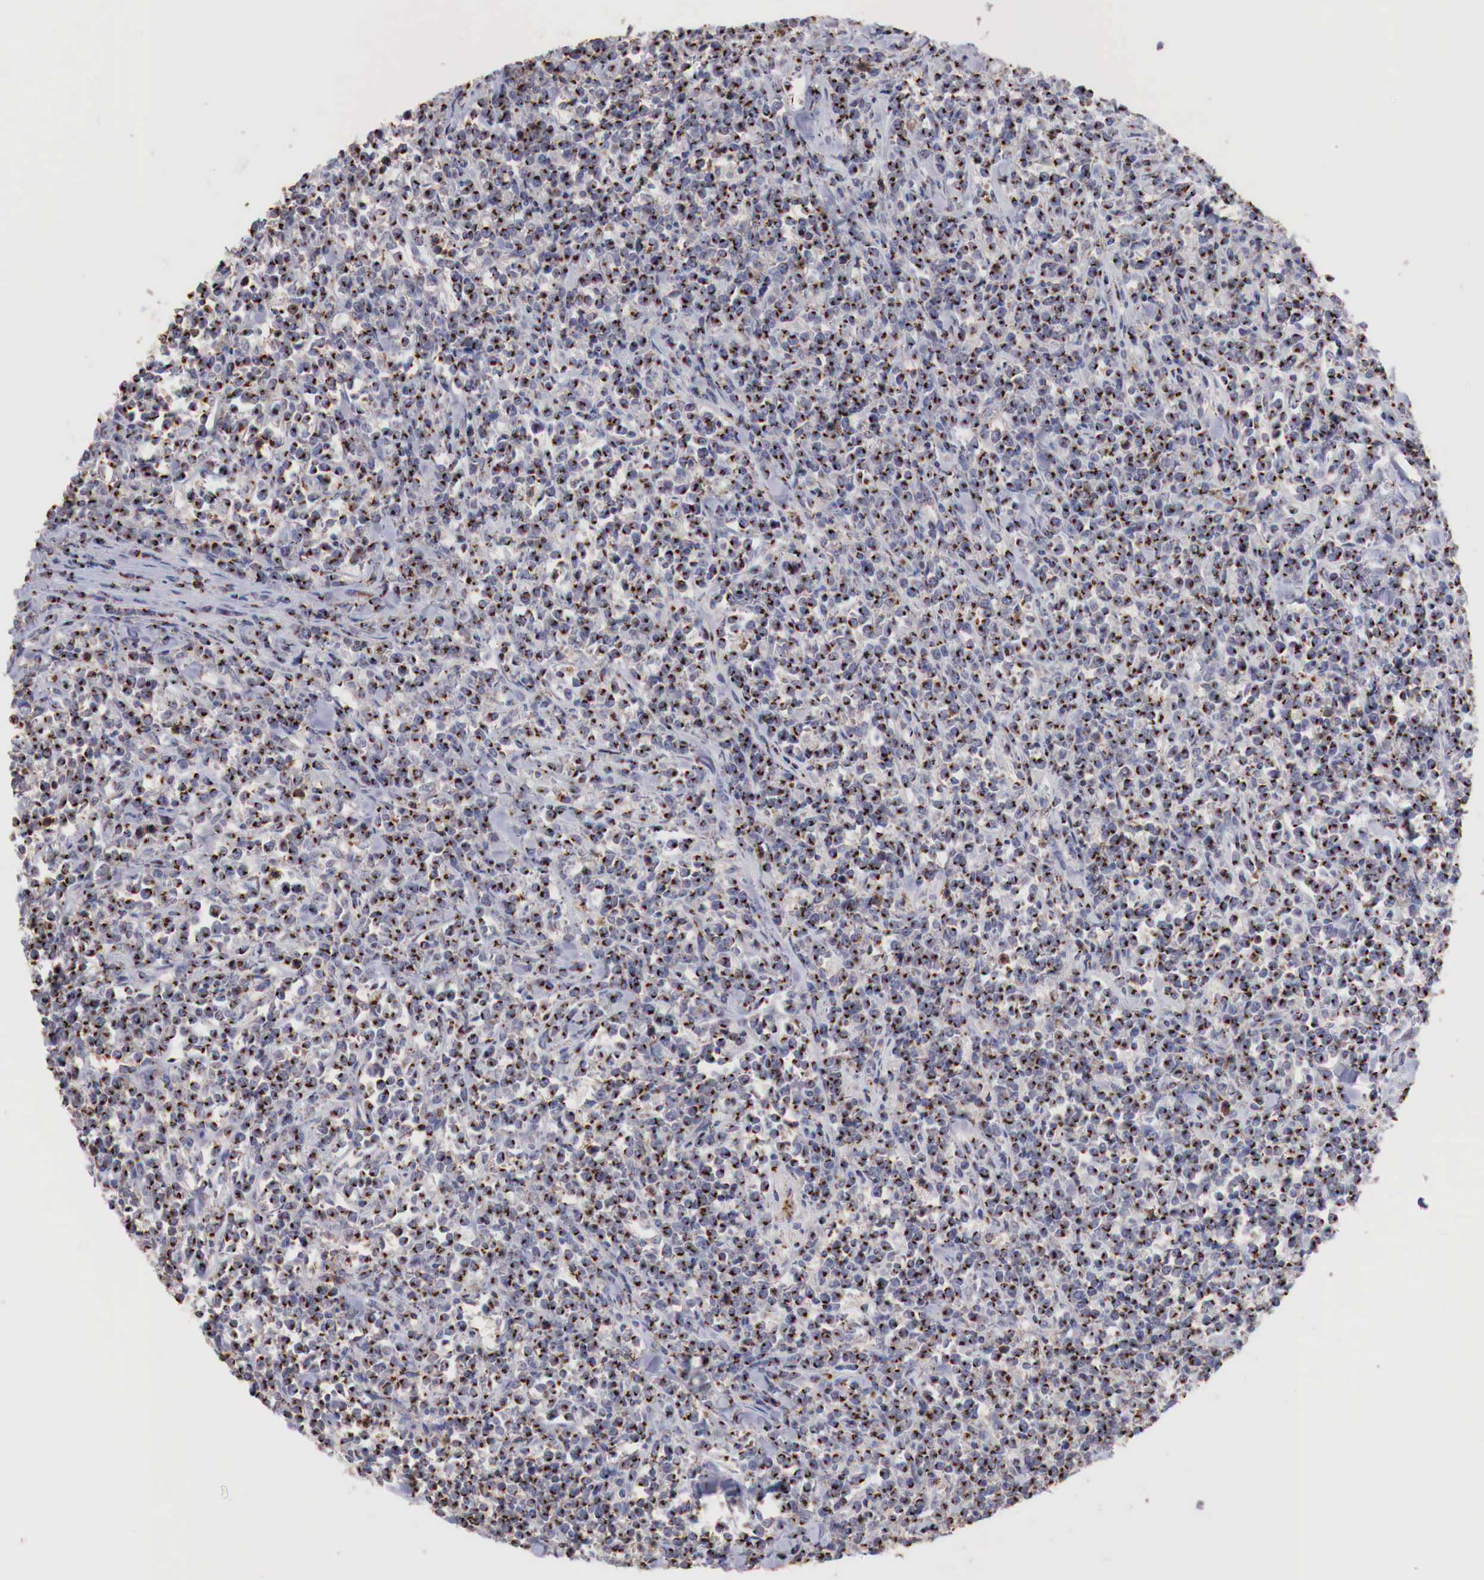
{"staining": {"intensity": "strong", "quantity": ">75%", "location": "cytoplasmic/membranous"}, "tissue": "lymphoma", "cell_type": "Tumor cells", "image_type": "cancer", "snomed": [{"axis": "morphology", "description": "Malignant lymphoma, non-Hodgkin's type, High grade"}, {"axis": "topography", "description": "Small intestine"}, {"axis": "topography", "description": "Colon"}], "caption": "Malignant lymphoma, non-Hodgkin's type (high-grade) stained for a protein shows strong cytoplasmic/membranous positivity in tumor cells.", "gene": "SYAP1", "patient": {"sex": "male", "age": 8}}